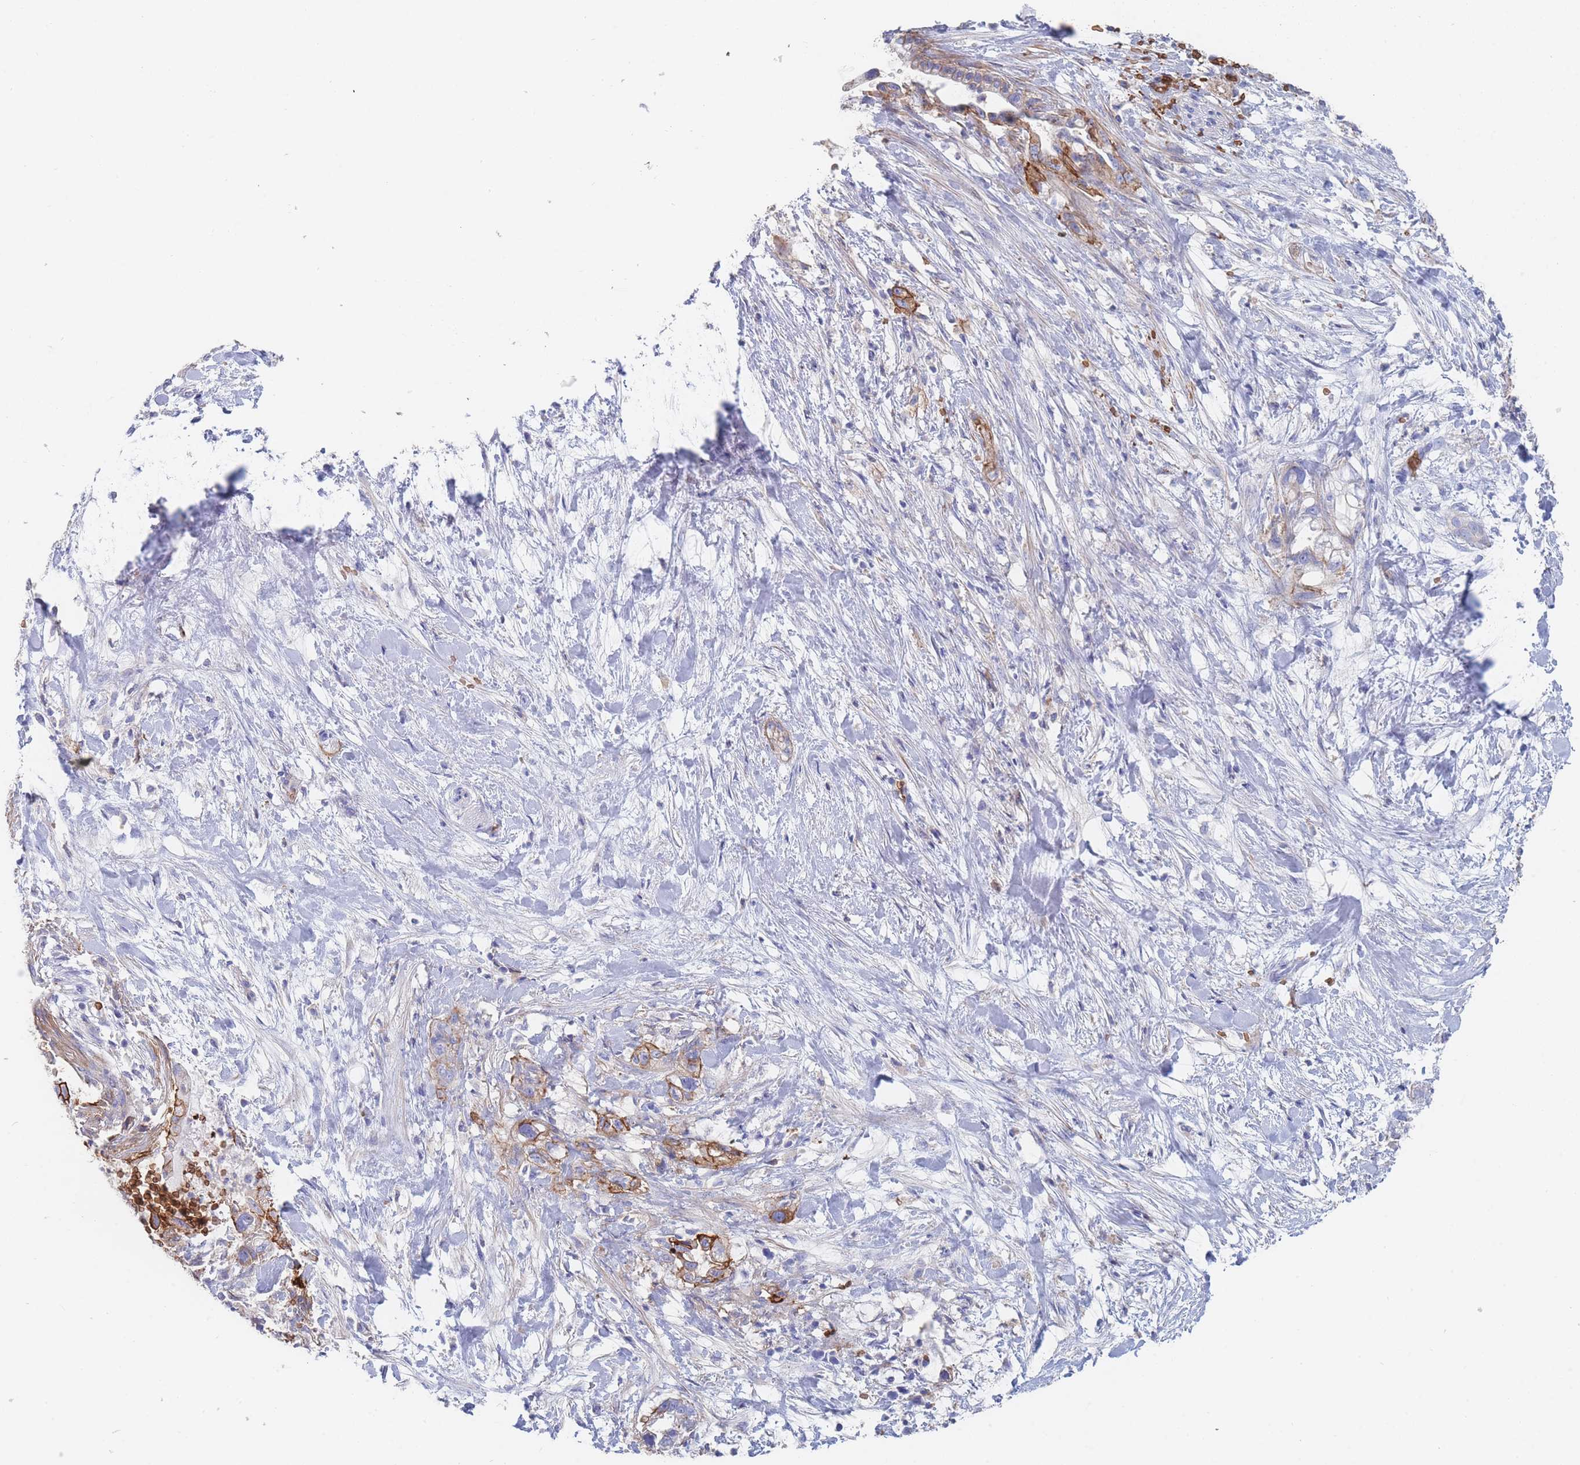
{"staining": {"intensity": "moderate", "quantity": "<25%", "location": "cytoplasmic/membranous"}, "tissue": "pancreatic cancer", "cell_type": "Tumor cells", "image_type": "cancer", "snomed": [{"axis": "morphology", "description": "Adenocarcinoma, NOS"}, {"axis": "topography", "description": "Pancreas"}], "caption": "Pancreatic cancer (adenocarcinoma) tissue displays moderate cytoplasmic/membranous staining in approximately <25% of tumor cells", "gene": "SLC2A1", "patient": {"sex": "male", "age": 44}}